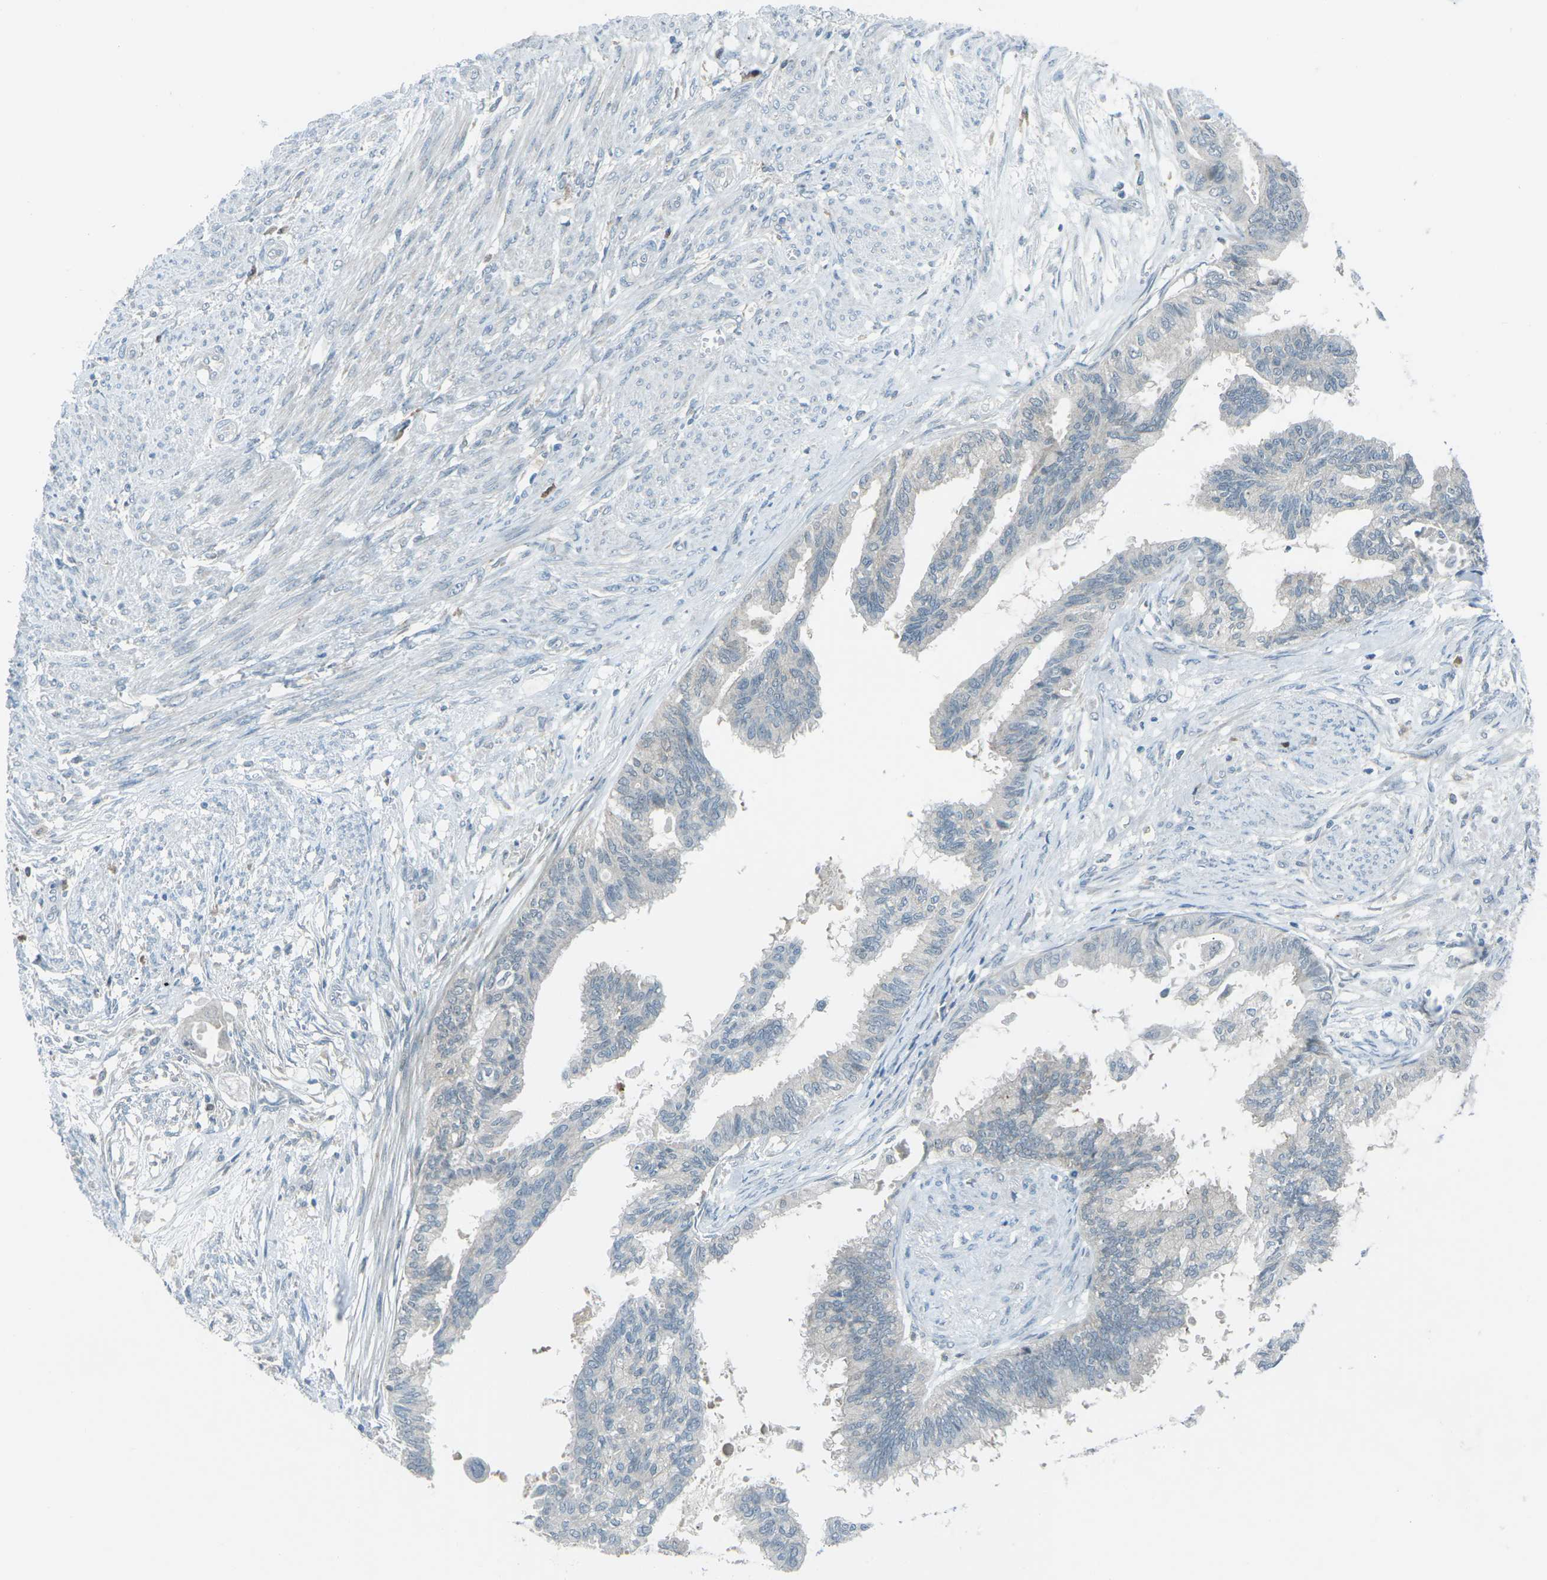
{"staining": {"intensity": "negative", "quantity": "none", "location": "none"}, "tissue": "cervical cancer", "cell_type": "Tumor cells", "image_type": "cancer", "snomed": [{"axis": "morphology", "description": "Normal tissue, NOS"}, {"axis": "morphology", "description": "Adenocarcinoma, NOS"}, {"axis": "topography", "description": "Cervix"}, {"axis": "topography", "description": "Endometrium"}], "caption": "This is an immunohistochemistry photomicrograph of human cervical adenocarcinoma. There is no staining in tumor cells.", "gene": "PRKCA", "patient": {"sex": "female", "age": 86}}